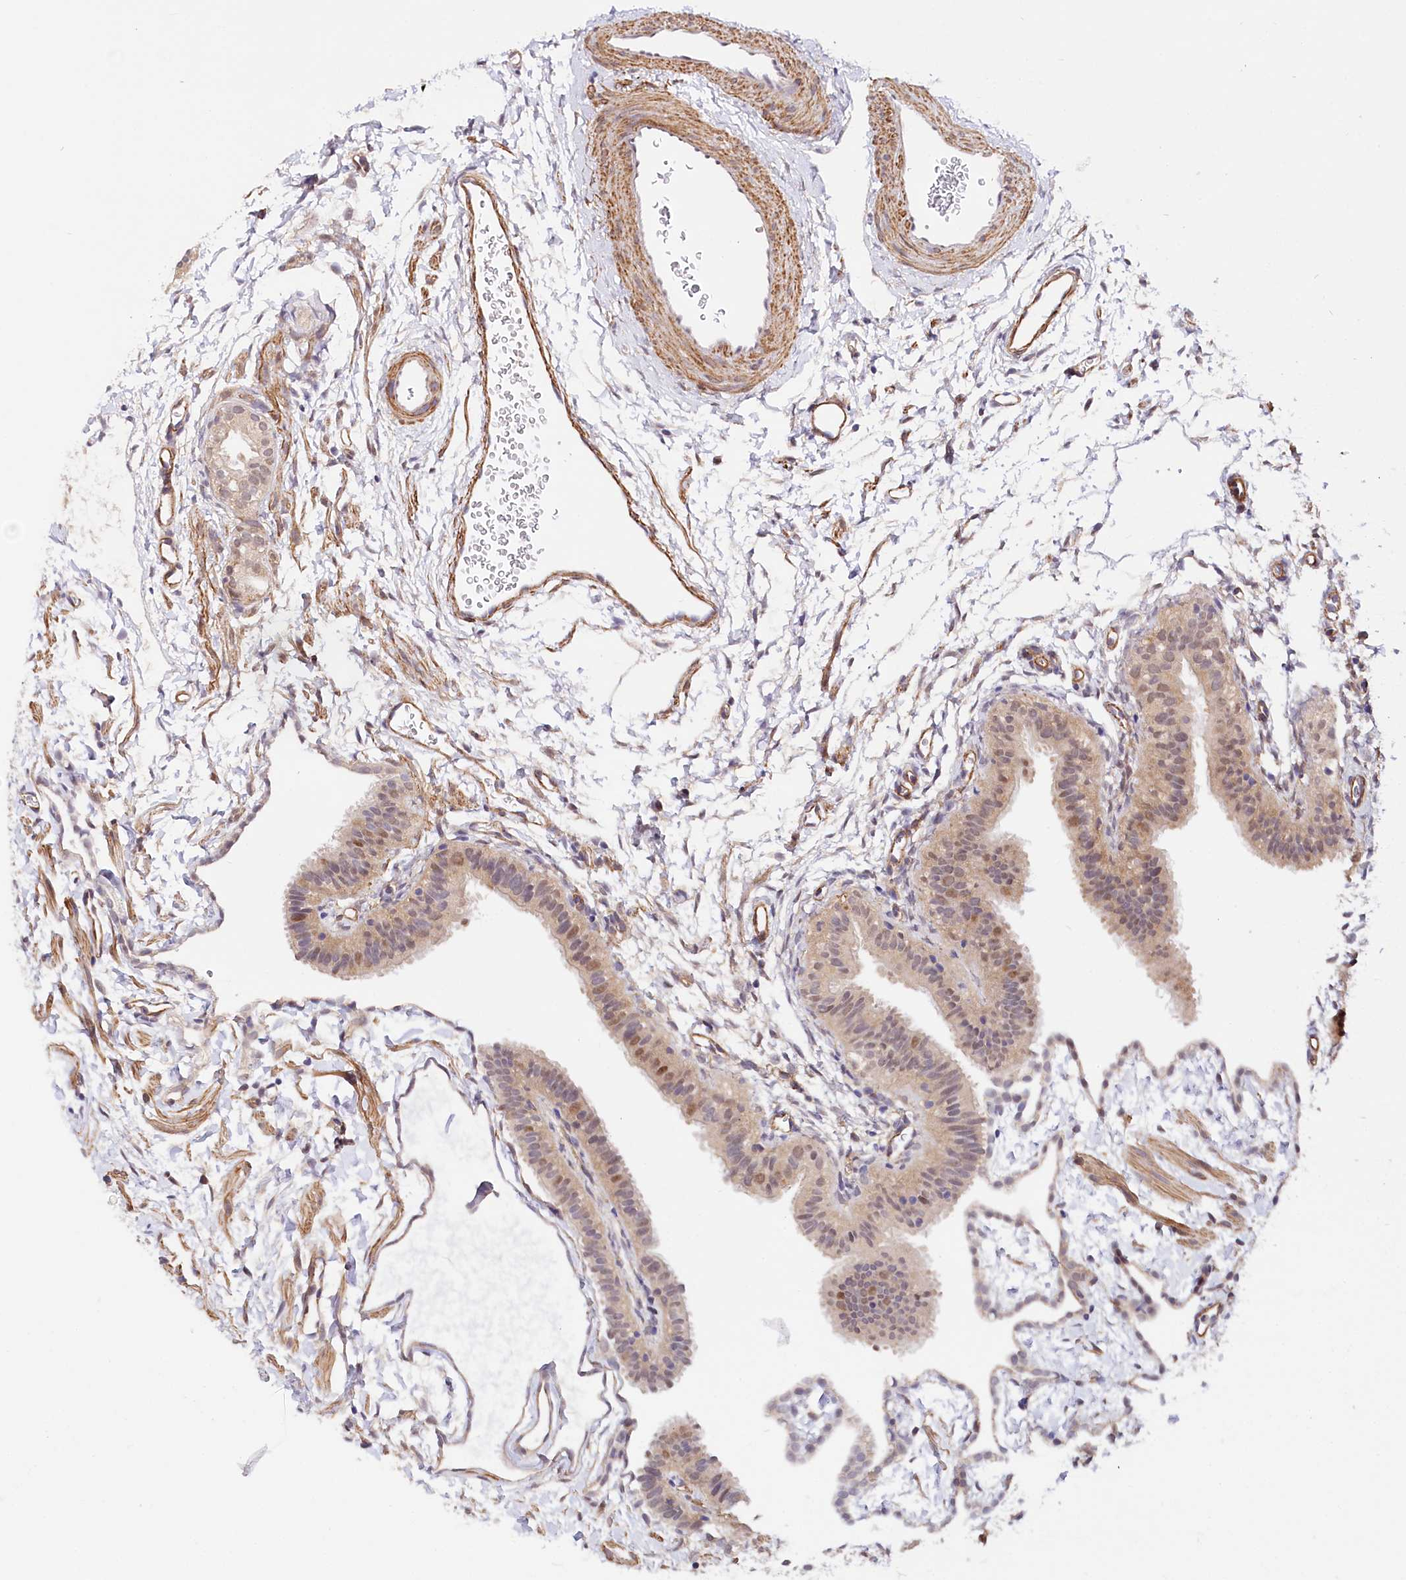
{"staining": {"intensity": "moderate", "quantity": "25%-75%", "location": "cytoplasmic/membranous,nuclear"}, "tissue": "fallopian tube", "cell_type": "Glandular cells", "image_type": "normal", "snomed": [{"axis": "morphology", "description": "Normal tissue, NOS"}, {"axis": "topography", "description": "Fallopian tube"}], "caption": "Immunohistochemistry (IHC) staining of normal fallopian tube, which displays medium levels of moderate cytoplasmic/membranous,nuclear expression in approximately 25%-75% of glandular cells indicating moderate cytoplasmic/membranous,nuclear protein positivity. The staining was performed using DAB (3,3'-diaminobenzidine) (brown) for protein detection and nuclei were counterstained in hematoxylin (blue).", "gene": "PPP2R5B", "patient": {"sex": "female", "age": 35}}